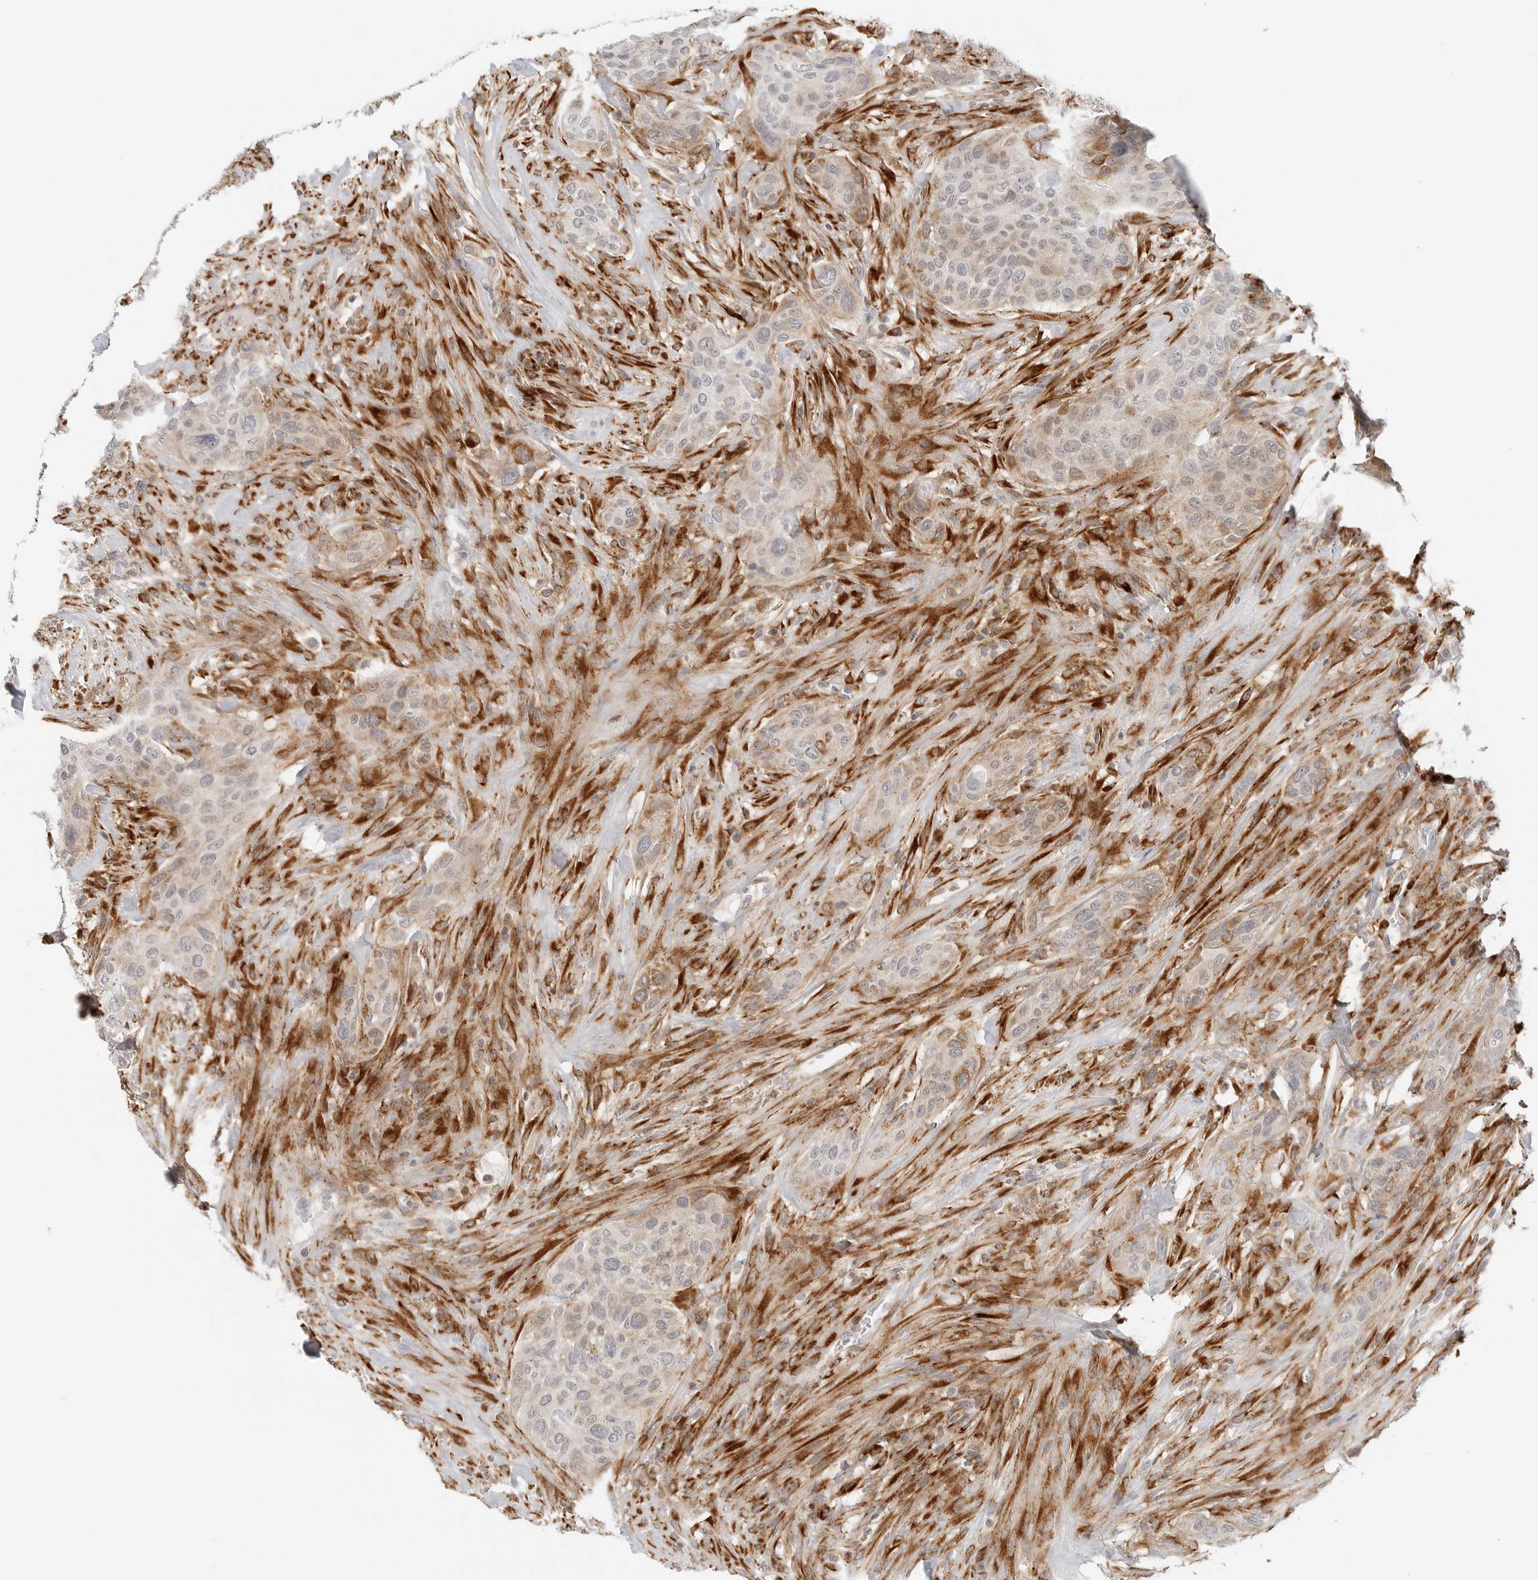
{"staining": {"intensity": "weak", "quantity": "25%-75%", "location": "cytoplasmic/membranous"}, "tissue": "urothelial cancer", "cell_type": "Tumor cells", "image_type": "cancer", "snomed": [{"axis": "morphology", "description": "Urothelial carcinoma, High grade"}, {"axis": "topography", "description": "Urinary bladder"}], "caption": "Urothelial cancer stained for a protein exhibits weak cytoplasmic/membranous positivity in tumor cells.", "gene": "C1QTNF1", "patient": {"sex": "male", "age": 35}}